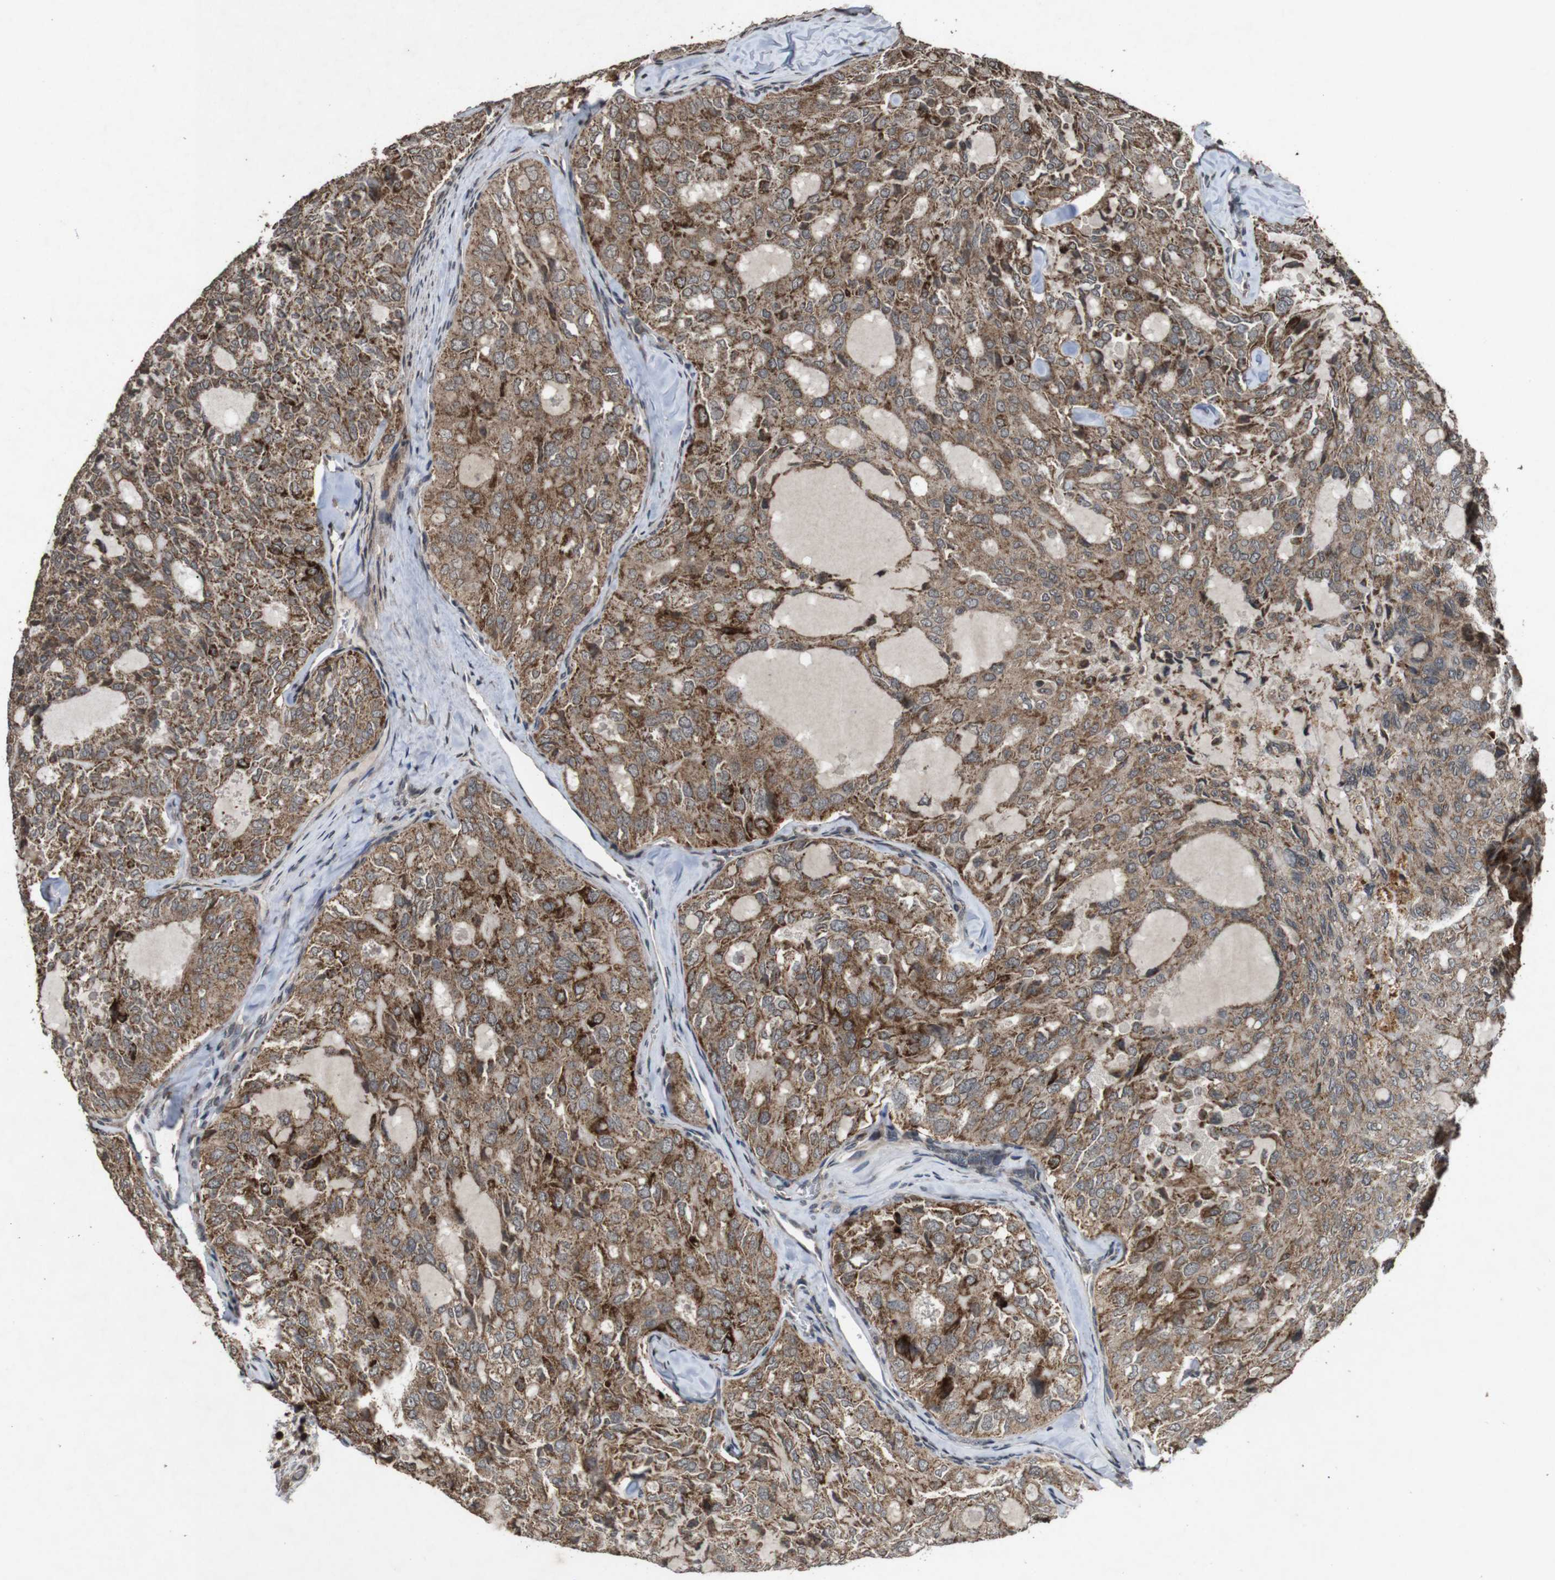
{"staining": {"intensity": "strong", "quantity": "25%-75%", "location": "cytoplasmic/membranous"}, "tissue": "thyroid cancer", "cell_type": "Tumor cells", "image_type": "cancer", "snomed": [{"axis": "morphology", "description": "Follicular adenoma carcinoma, NOS"}, {"axis": "topography", "description": "Thyroid gland"}], "caption": "Tumor cells reveal high levels of strong cytoplasmic/membranous positivity in approximately 25%-75% of cells in thyroid cancer.", "gene": "SORL1", "patient": {"sex": "male", "age": 75}}